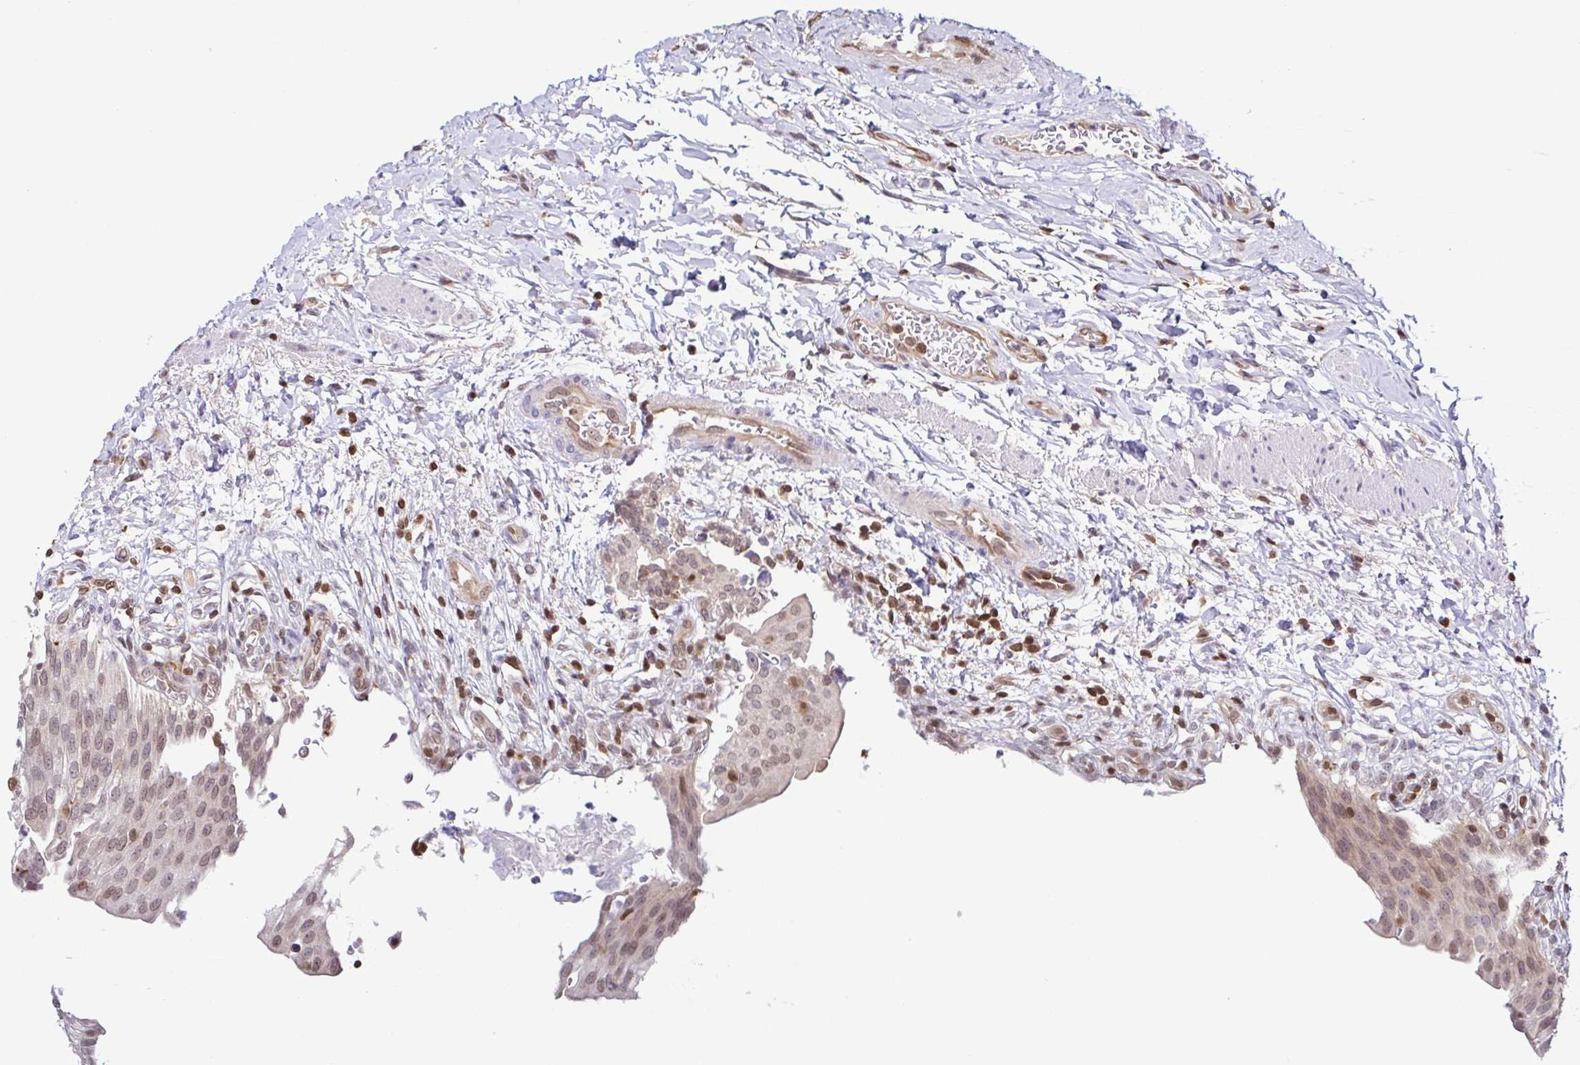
{"staining": {"intensity": "weak", "quantity": ">75%", "location": "nuclear"}, "tissue": "urinary bladder", "cell_type": "Urothelial cells", "image_type": "normal", "snomed": [{"axis": "morphology", "description": "Normal tissue, NOS"}, {"axis": "topography", "description": "Urinary bladder"}, {"axis": "topography", "description": "Peripheral nerve tissue"}], "caption": "A low amount of weak nuclear expression is seen in approximately >75% of urothelial cells in normal urinary bladder. The staining was performed using DAB (3,3'-diaminobenzidine), with brown indicating positive protein expression. Nuclei are stained blue with hematoxylin.", "gene": "PSMB9", "patient": {"sex": "female", "age": 60}}